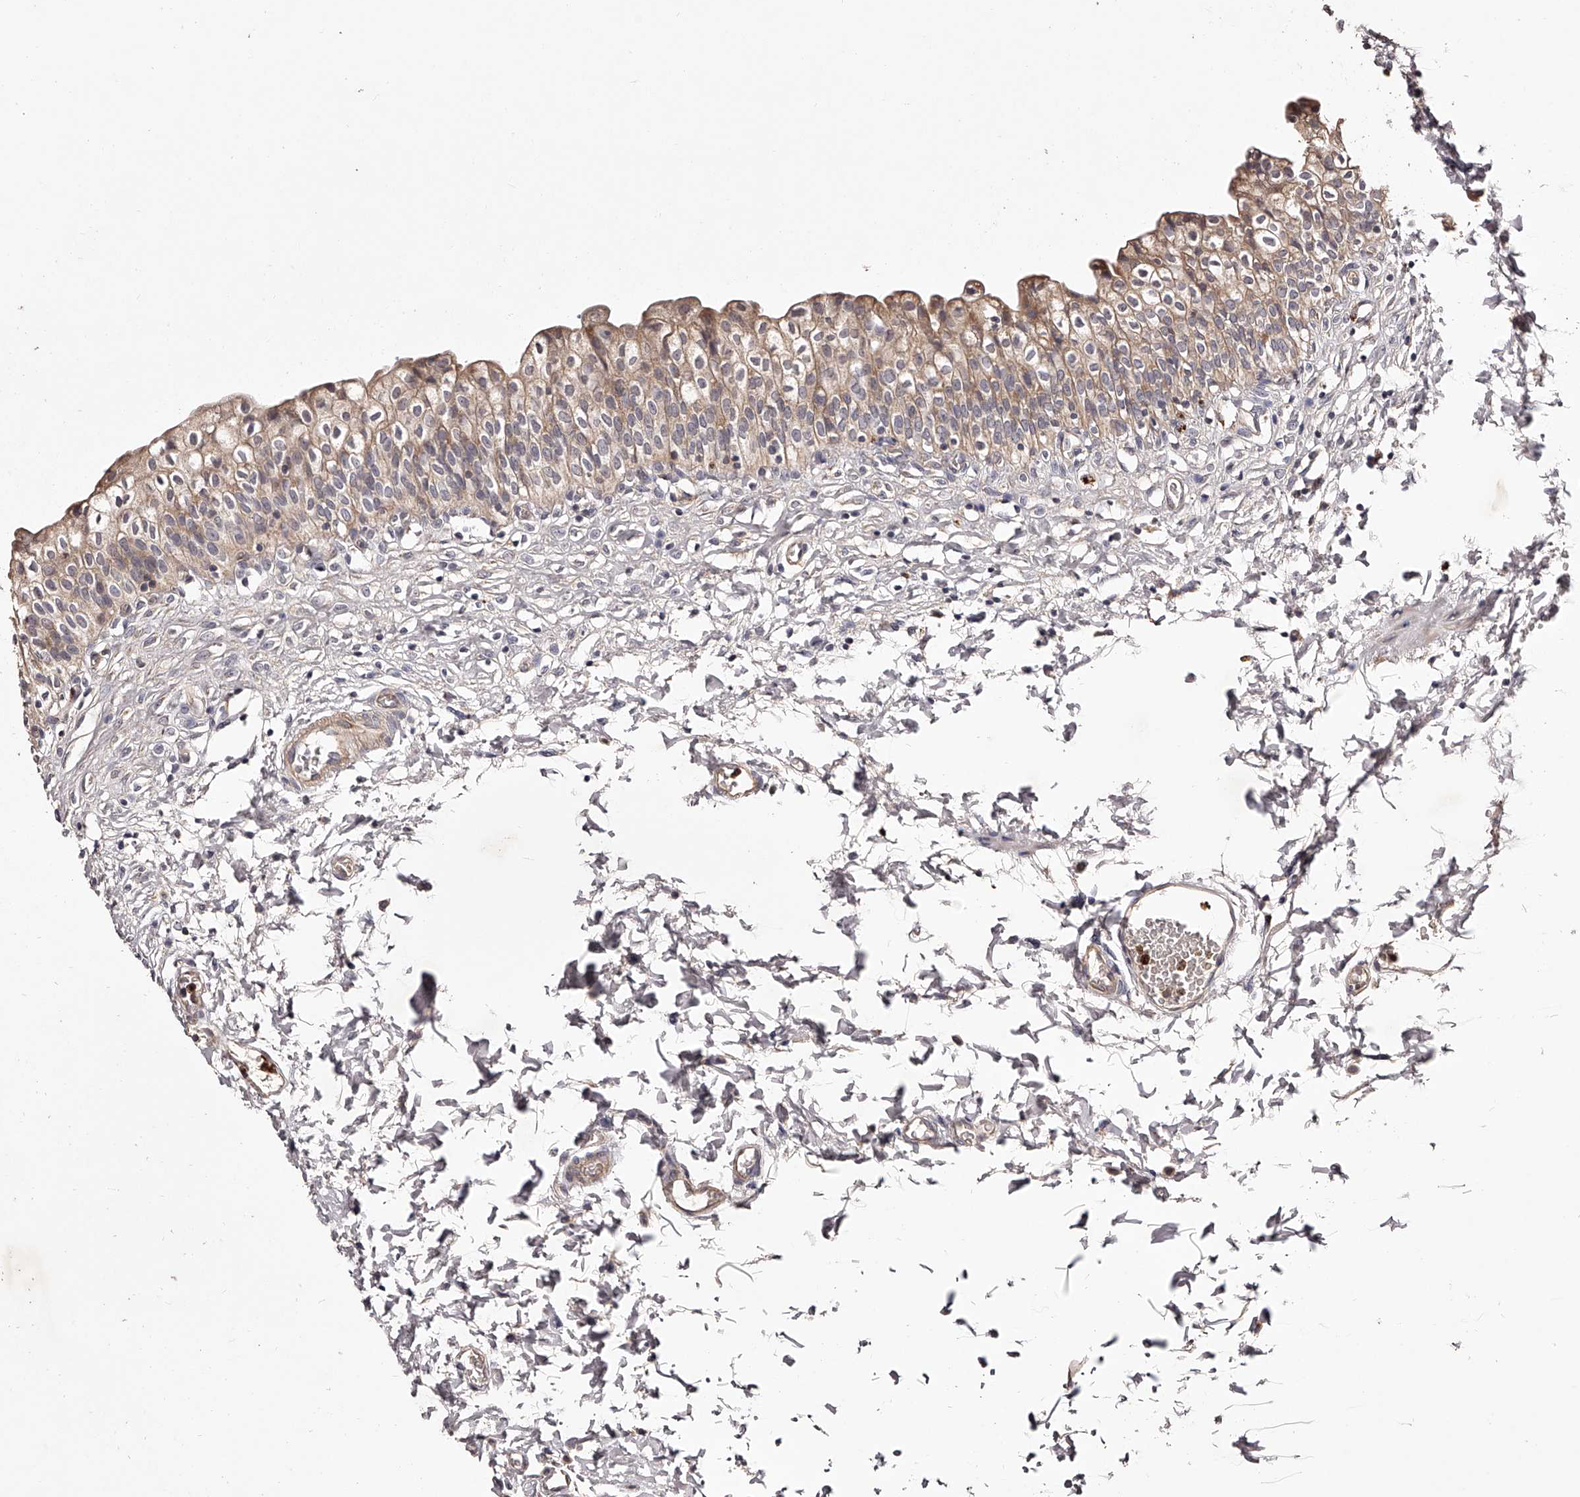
{"staining": {"intensity": "moderate", "quantity": ">75%", "location": "cytoplasmic/membranous"}, "tissue": "urinary bladder", "cell_type": "Urothelial cells", "image_type": "normal", "snomed": [{"axis": "morphology", "description": "Normal tissue, NOS"}, {"axis": "topography", "description": "Urinary bladder"}], "caption": "Protein analysis of benign urinary bladder exhibits moderate cytoplasmic/membranous staining in about >75% of urothelial cells. (DAB = brown stain, brightfield microscopy at high magnification).", "gene": "ODF2L", "patient": {"sex": "male", "age": 55}}